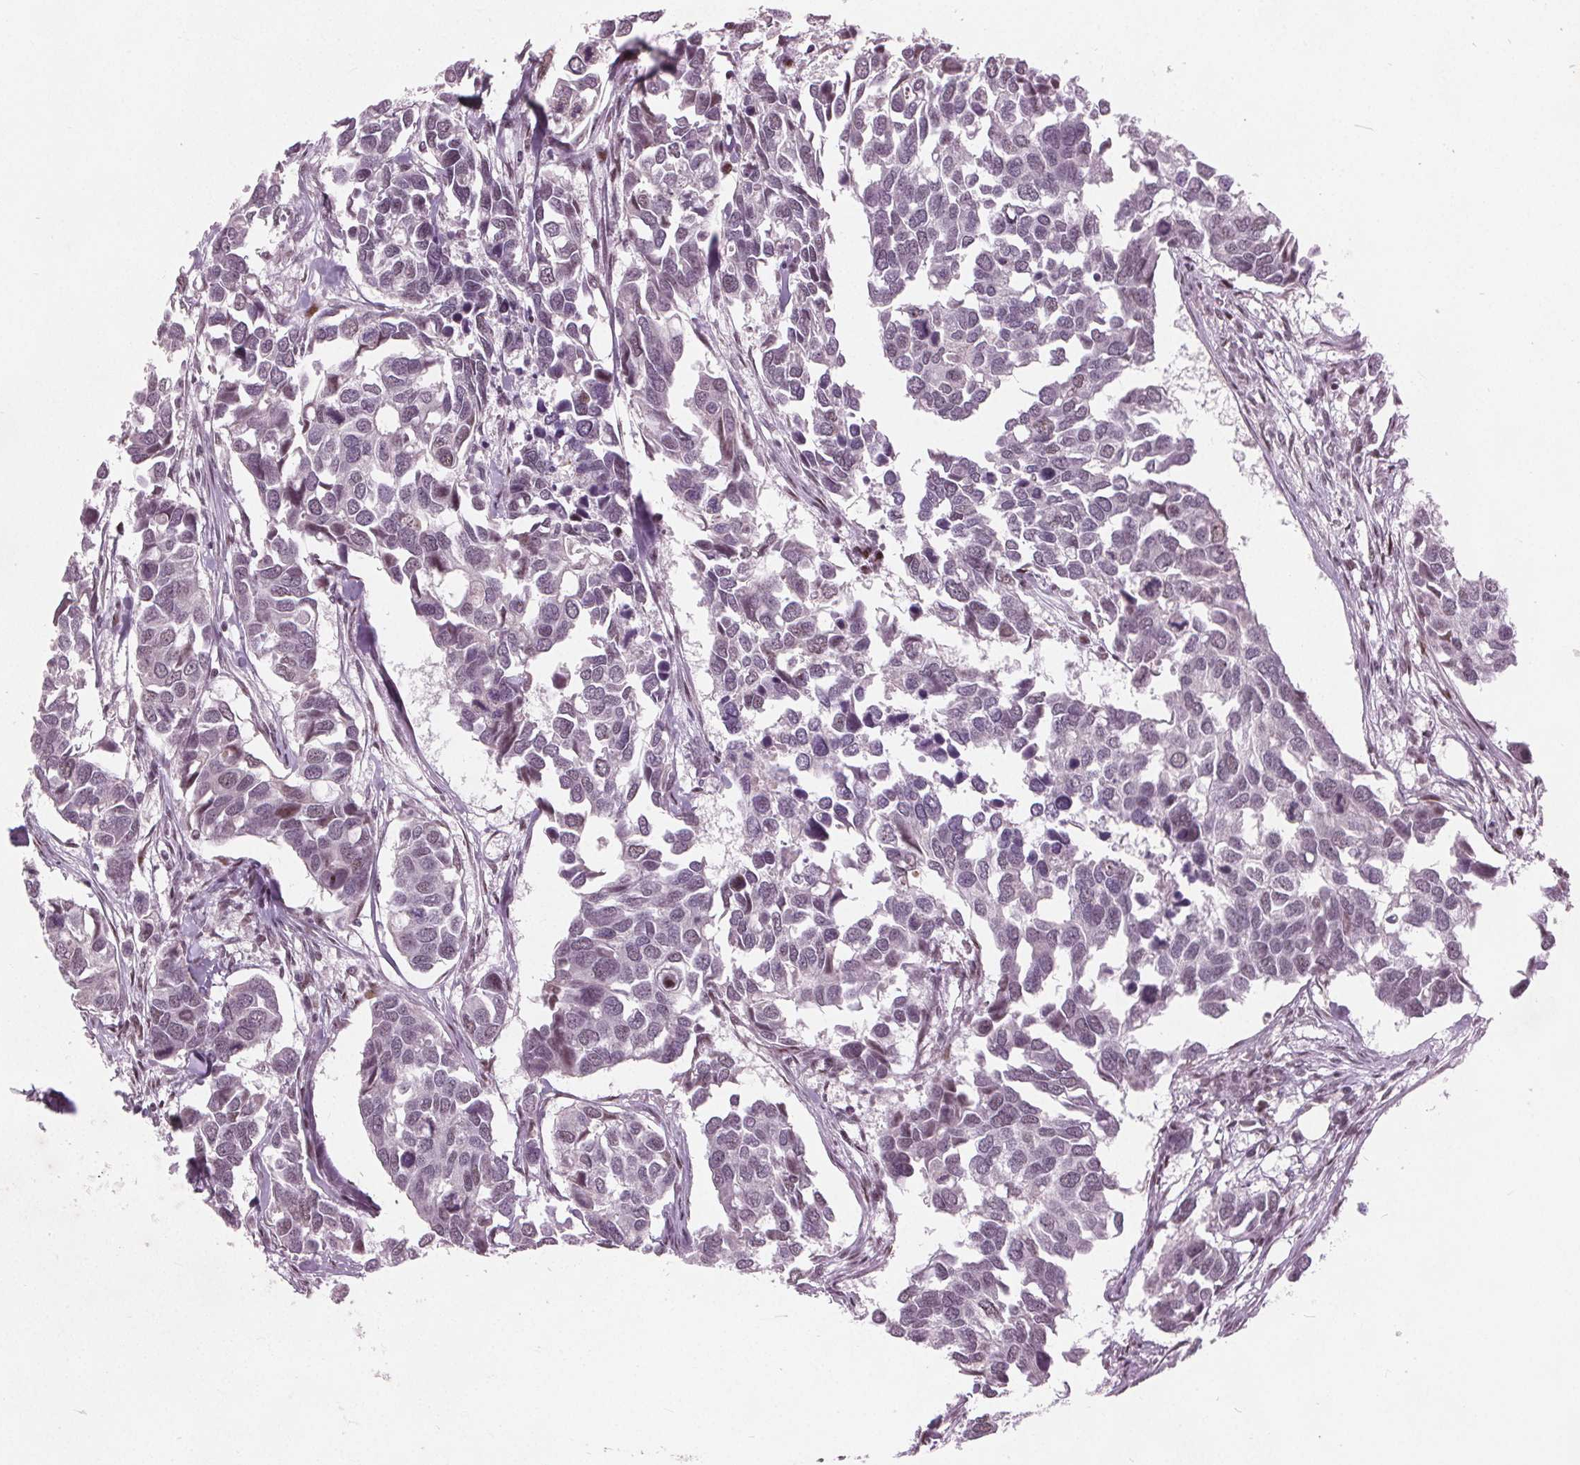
{"staining": {"intensity": "weak", "quantity": "25%-75%", "location": "nuclear"}, "tissue": "breast cancer", "cell_type": "Tumor cells", "image_type": "cancer", "snomed": [{"axis": "morphology", "description": "Duct carcinoma"}, {"axis": "topography", "description": "Breast"}], "caption": "An image showing weak nuclear positivity in approximately 25%-75% of tumor cells in invasive ductal carcinoma (breast), as visualized by brown immunohistochemical staining.", "gene": "TTC34", "patient": {"sex": "female", "age": 83}}